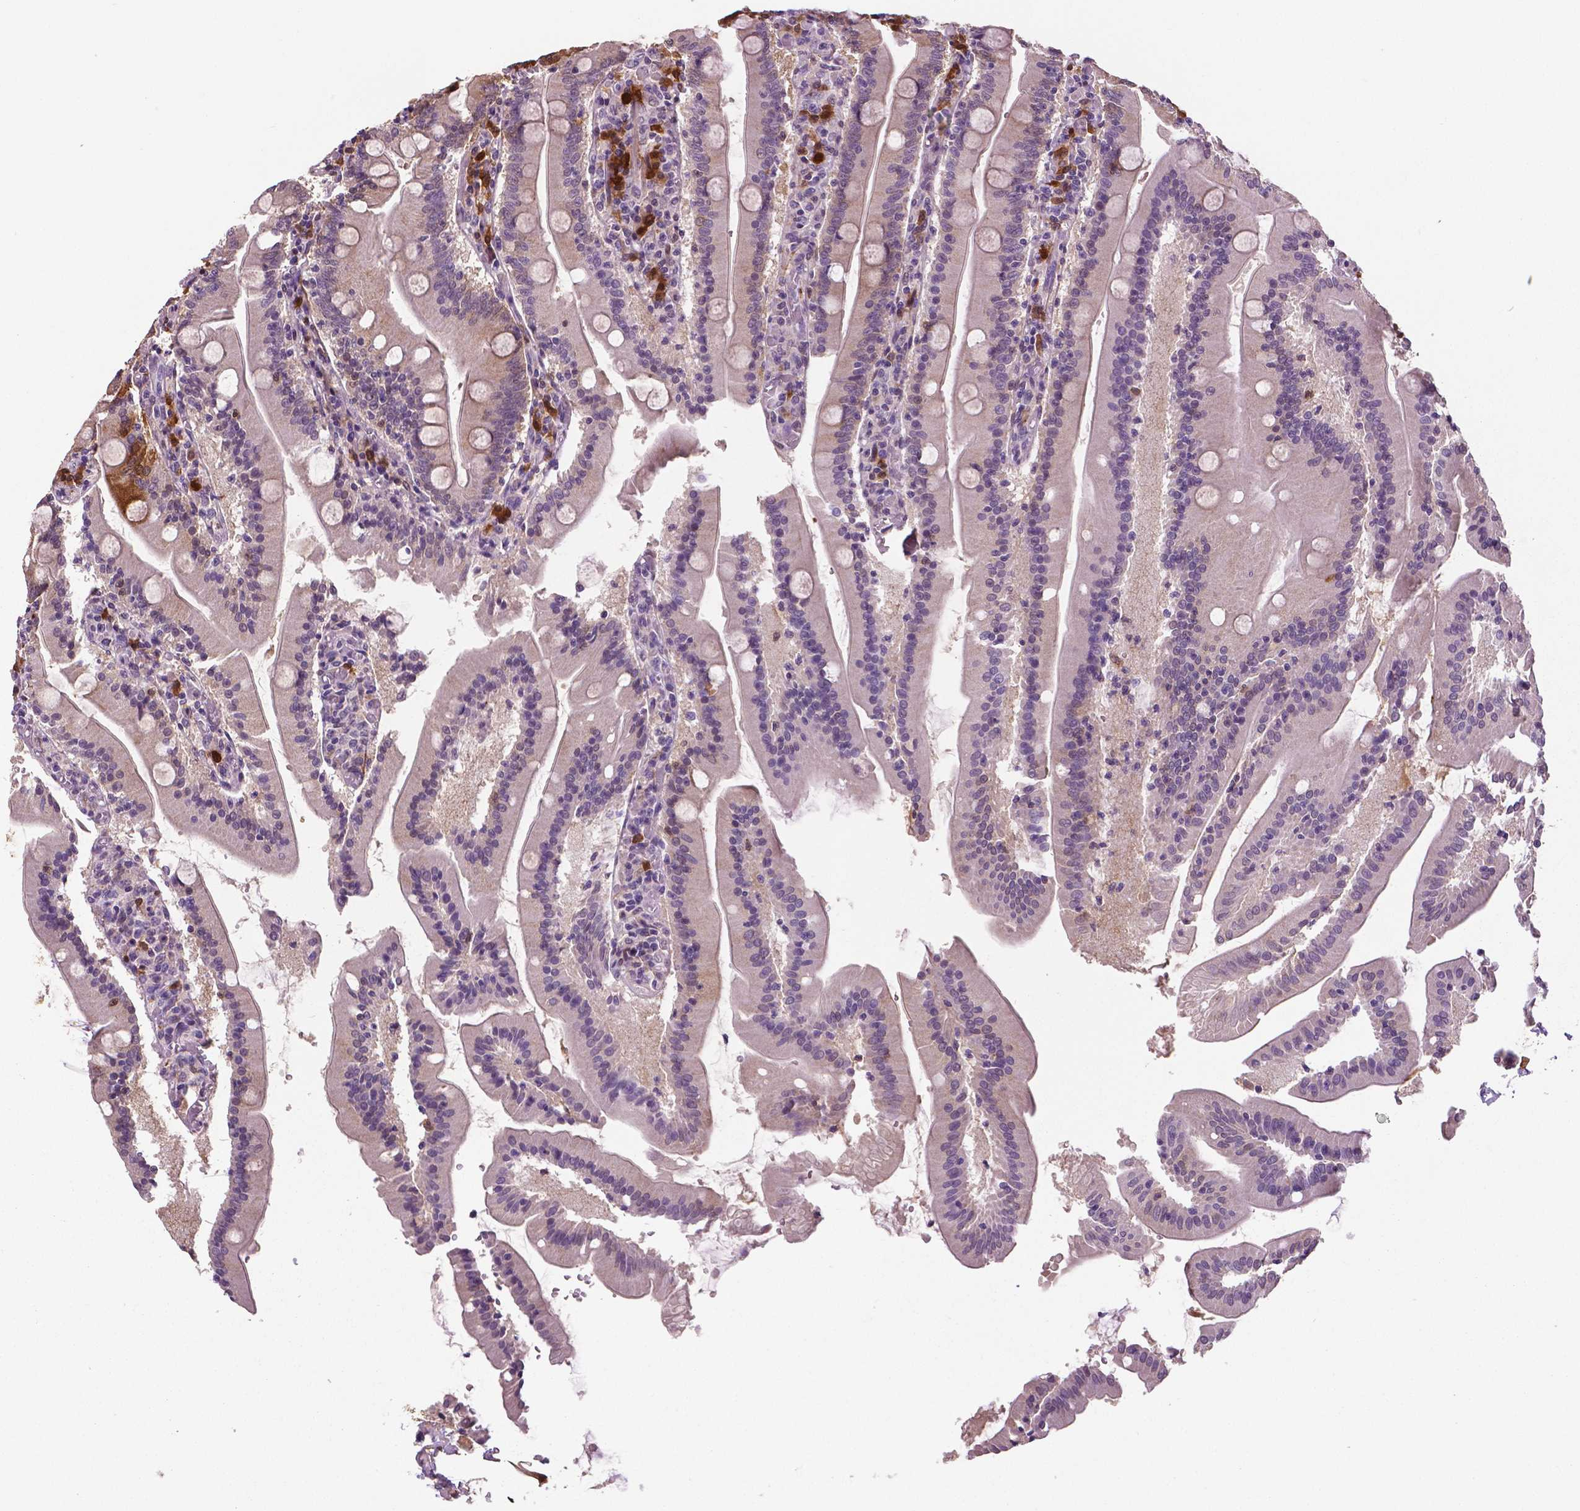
{"staining": {"intensity": "moderate", "quantity": "<25%", "location": "cytoplasmic/membranous"}, "tissue": "small intestine", "cell_type": "Glandular cells", "image_type": "normal", "snomed": [{"axis": "morphology", "description": "Normal tissue, NOS"}, {"axis": "topography", "description": "Small intestine"}], "caption": "Immunohistochemistry histopathology image of unremarkable small intestine: human small intestine stained using immunohistochemistry displays low levels of moderate protein expression localized specifically in the cytoplasmic/membranous of glandular cells, appearing as a cytoplasmic/membranous brown color.", "gene": "PHGDH", "patient": {"sex": "male", "age": 37}}